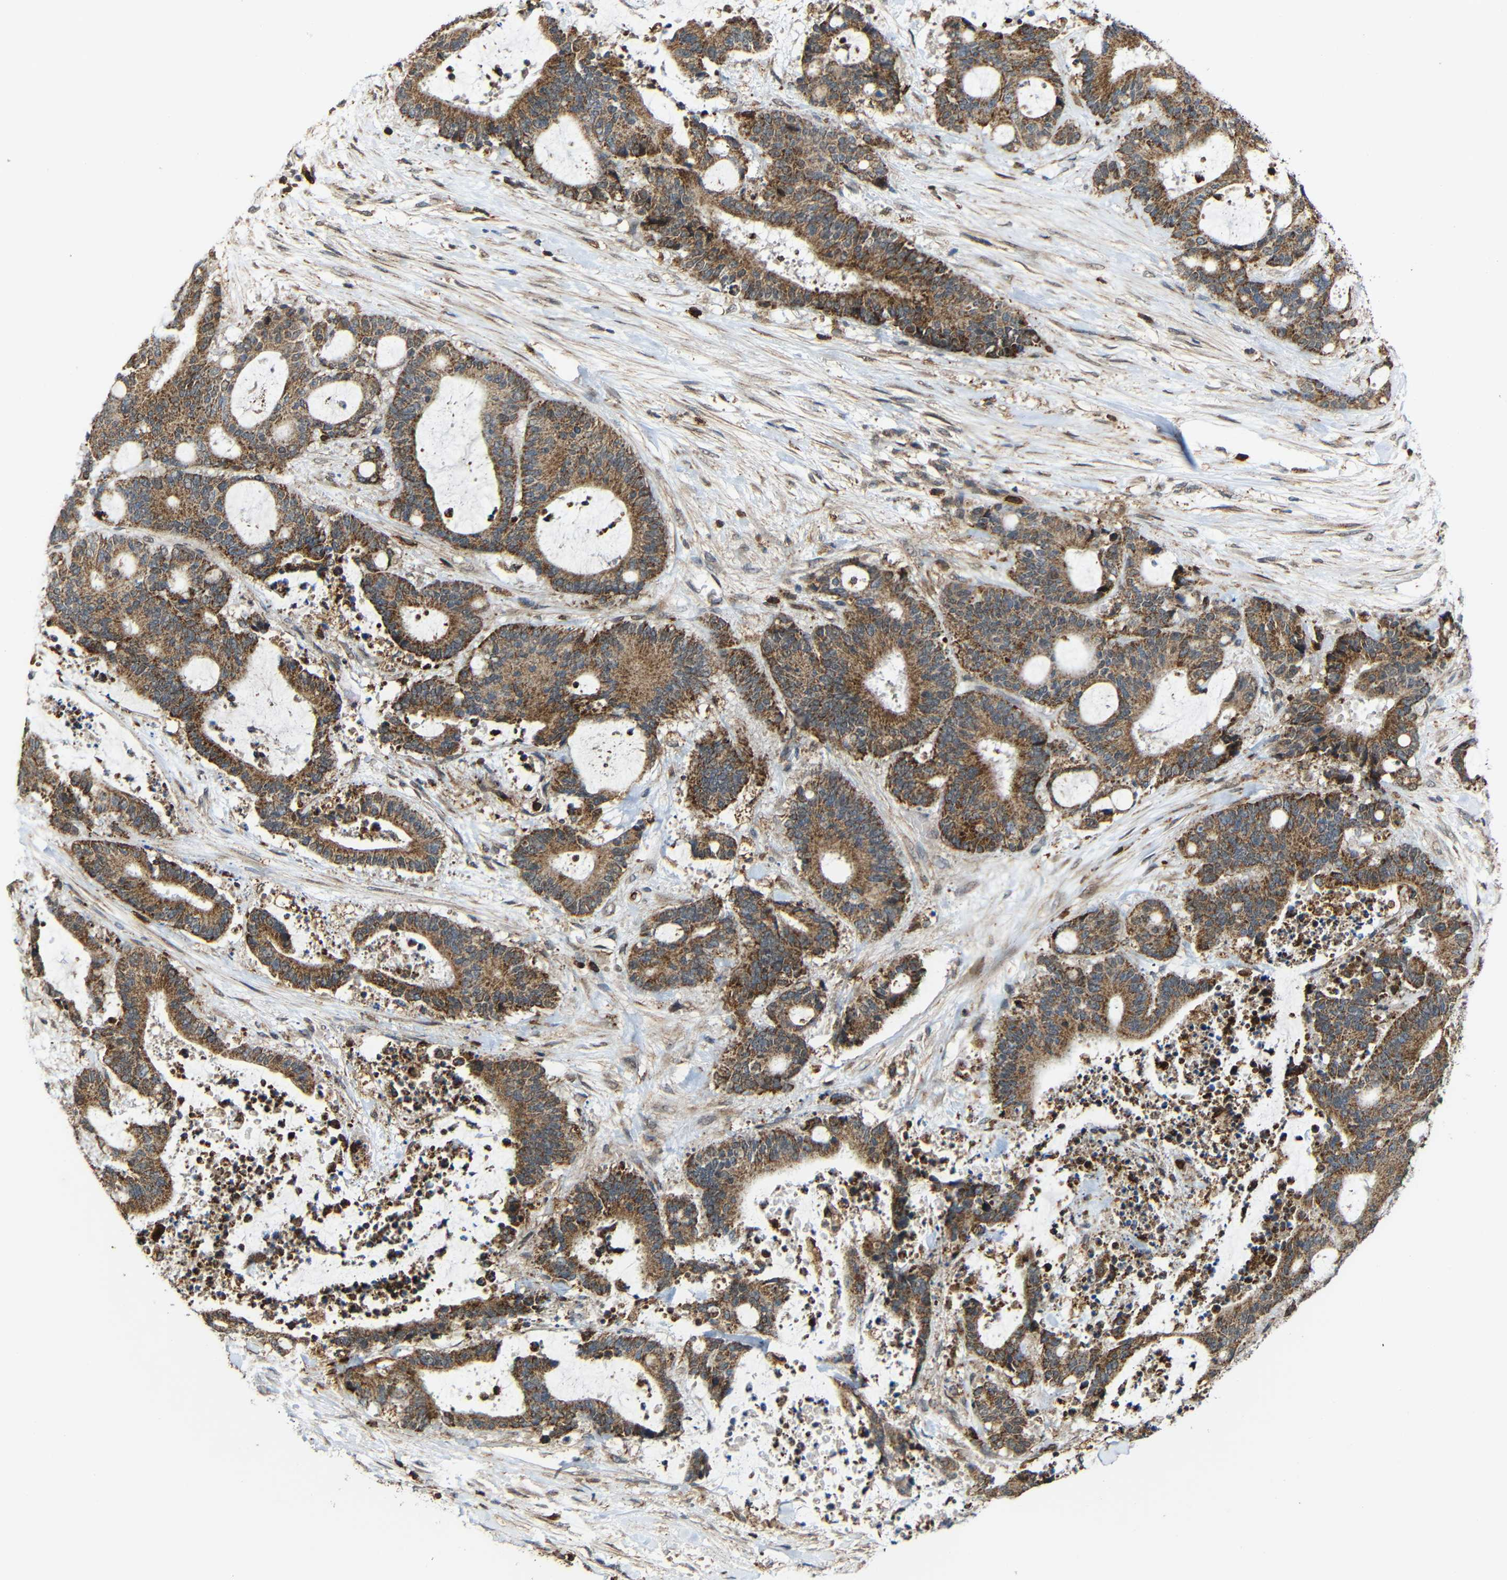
{"staining": {"intensity": "moderate", "quantity": ">75%", "location": "cytoplasmic/membranous"}, "tissue": "liver cancer", "cell_type": "Tumor cells", "image_type": "cancer", "snomed": [{"axis": "morphology", "description": "Normal tissue, NOS"}, {"axis": "morphology", "description": "Cholangiocarcinoma"}, {"axis": "topography", "description": "Liver"}, {"axis": "topography", "description": "Peripheral nerve tissue"}], "caption": "Immunohistochemistry photomicrograph of neoplastic tissue: human liver cancer (cholangiocarcinoma) stained using IHC displays medium levels of moderate protein expression localized specifically in the cytoplasmic/membranous of tumor cells, appearing as a cytoplasmic/membranous brown color.", "gene": "C1GALT1", "patient": {"sex": "female", "age": 73}}